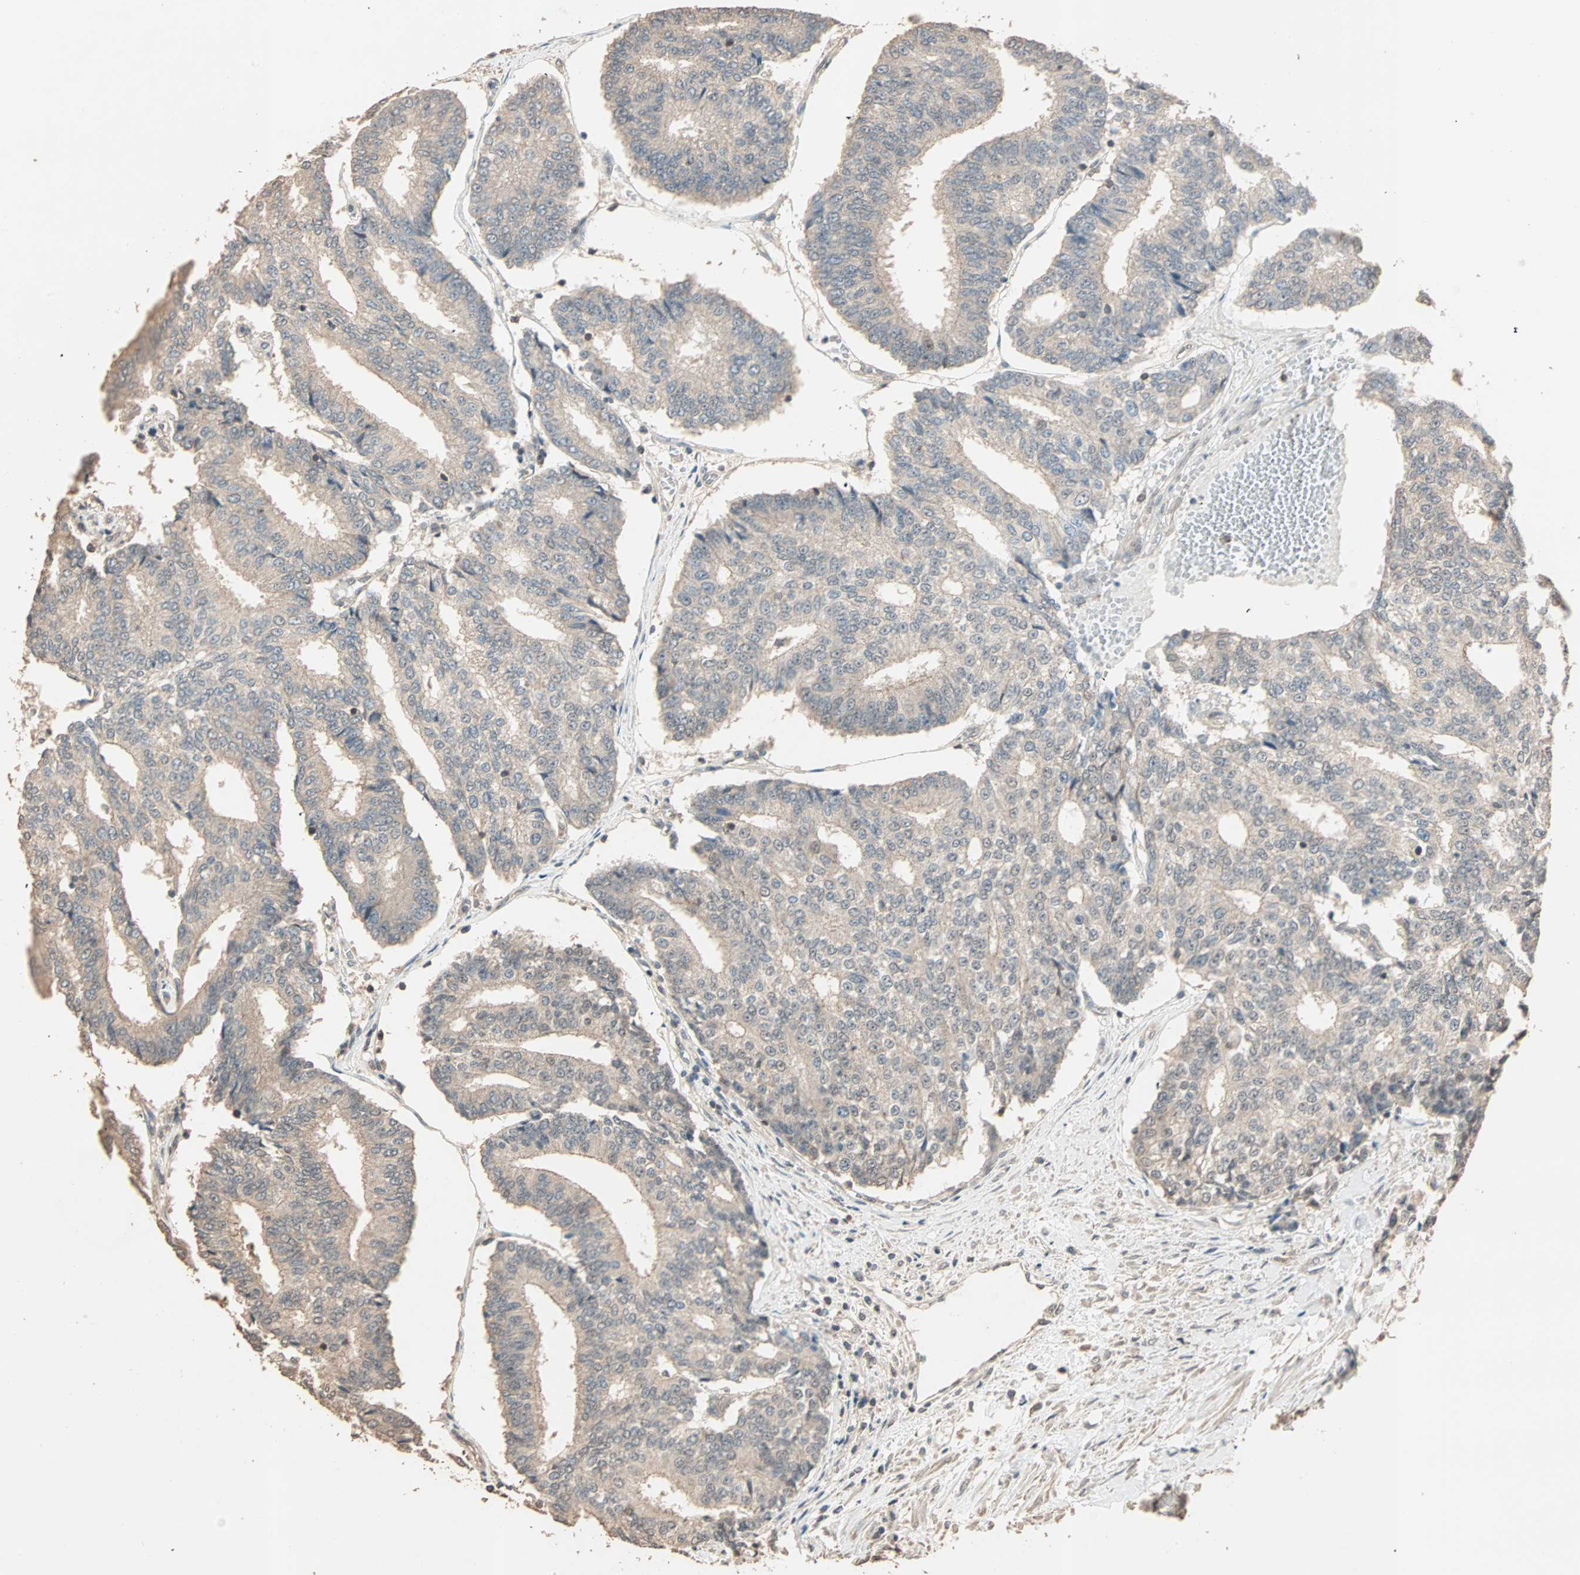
{"staining": {"intensity": "weak", "quantity": ">75%", "location": "cytoplasmic/membranous"}, "tissue": "prostate cancer", "cell_type": "Tumor cells", "image_type": "cancer", "snomed": [{"axis": "morphology", "description": "Adenocarcinoma, High grade"}, {"axis": "topography", "description": "Prostate"}], "caption": "Protein expression by IHC demonstrates weak cytoplasmic/membranous positivity in approximately >75% of tumor cells in prostate adenocarcinoma (high-grade).", "gene": "ZBTB33", "patient": {"sex": "male", "age": 55}}